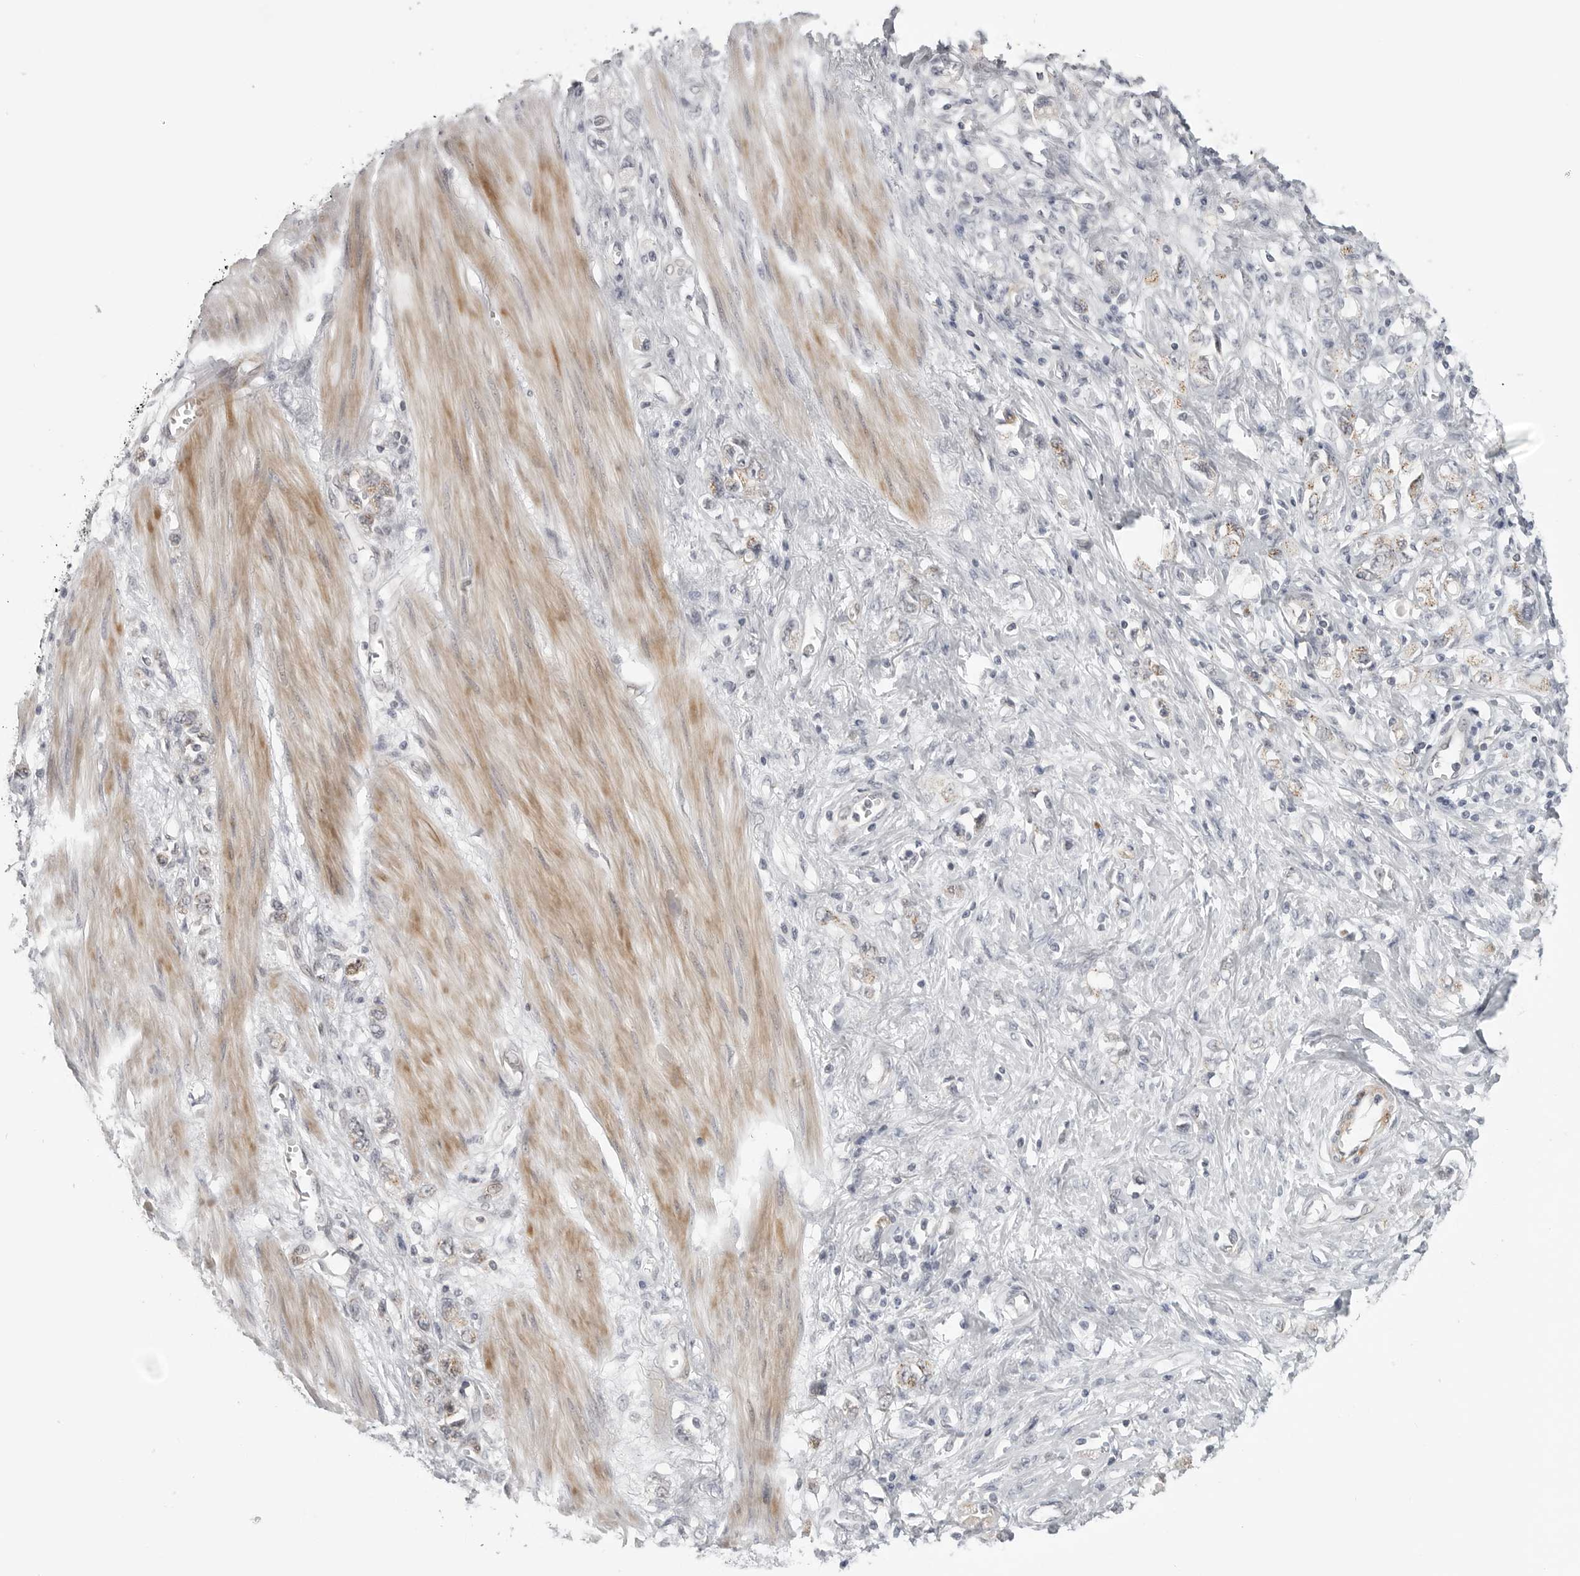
{"staining": {"intensity": "weak", "quantity": "25%-75%", "location": "cytoplasmic/membranous"}, "tissue": "stomach cancer", "cell_type": "Tumor cells", "image_type": "cancer", "snomed": [{"axis": "morphology", "description": "Adenocarcinoma, NOS"}, {"axis": "topography", "description": "Stomach"}], "caption": "Stomach adenocarcinoma tissue exhibits weak cytoplasmic/membranous expression in about 25%-75% of tumor cells", "gene": "TUT4", "patient": {"sex": "female", "age": 76}}